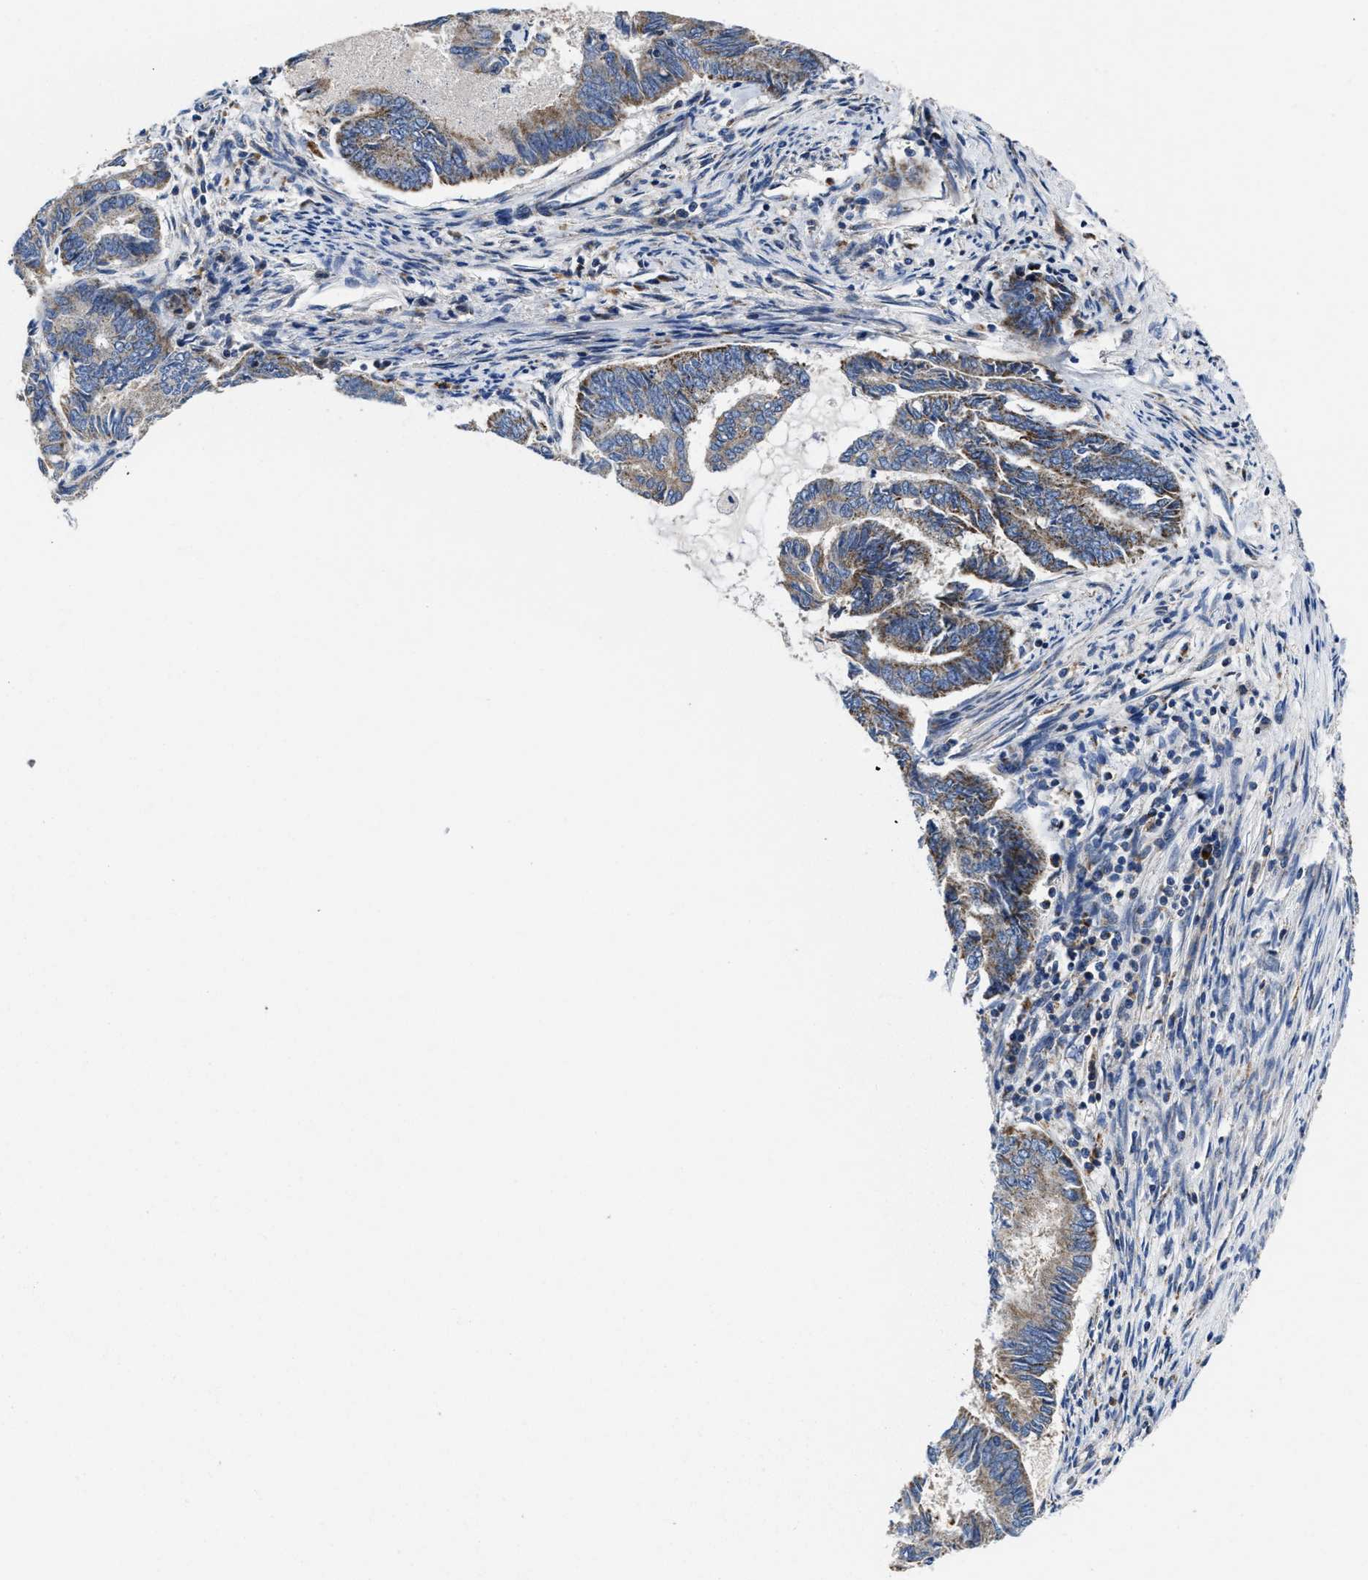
{"staining": {"intensity": "moderate", "quantity": ">75%", "location": "cytoplasmic/membranous"}, "tissue": "endometrial cancer", "cell_type": "Tumor cells", "image_type": "cancer", "snomed": [{"axis": "morphology", "description": "Adenocarcinoma, NOS"}, {"axis": "topography", "description": "Endometrium"}], "caption": "Protein expression analysis of endometrial adenocarcinoma displays moderate cytoplasmic/membranous positivity in about >75% of tumor cells.", "gene": "CACNA1D", "patient": {"sex": "female", "age": 86}}